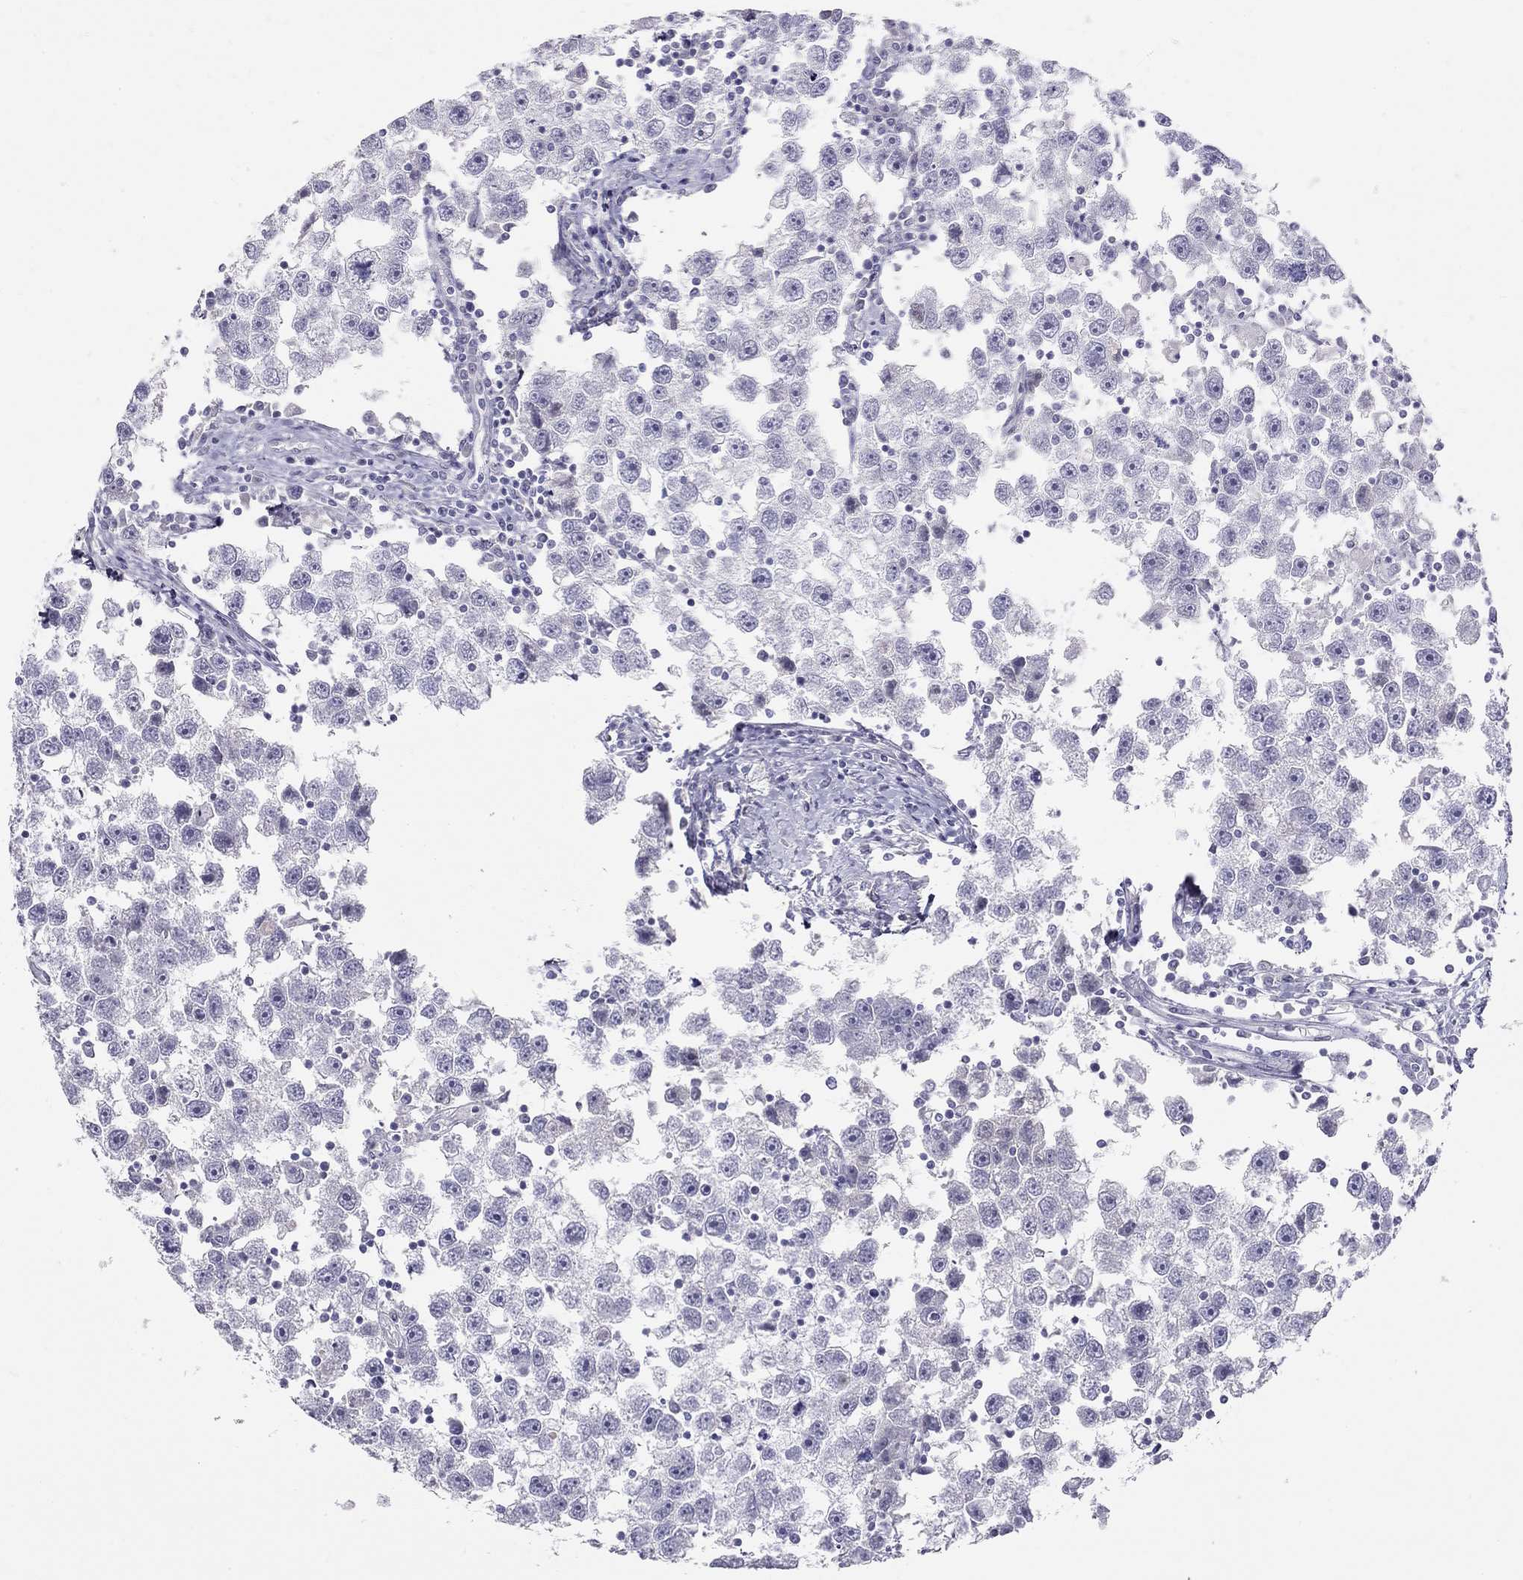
{"staining": {"intensity": "negative", "quantity": "none", "location": "none"}, "tissue": "testis cancer", "cell_type": "Tumor cells", "image_type": "cancer", "snomed": [{"axis": "morphology", "description": "Seminoma, NOS"}, {"axis": "topography", "description": "Testis"}], "caption": "The IHC histopathology image has no significant positivity in tumor cells of seminoma (testis) tissue.", "gene": "KCNV2", "patient": {"sex": "male", "age": 30}}